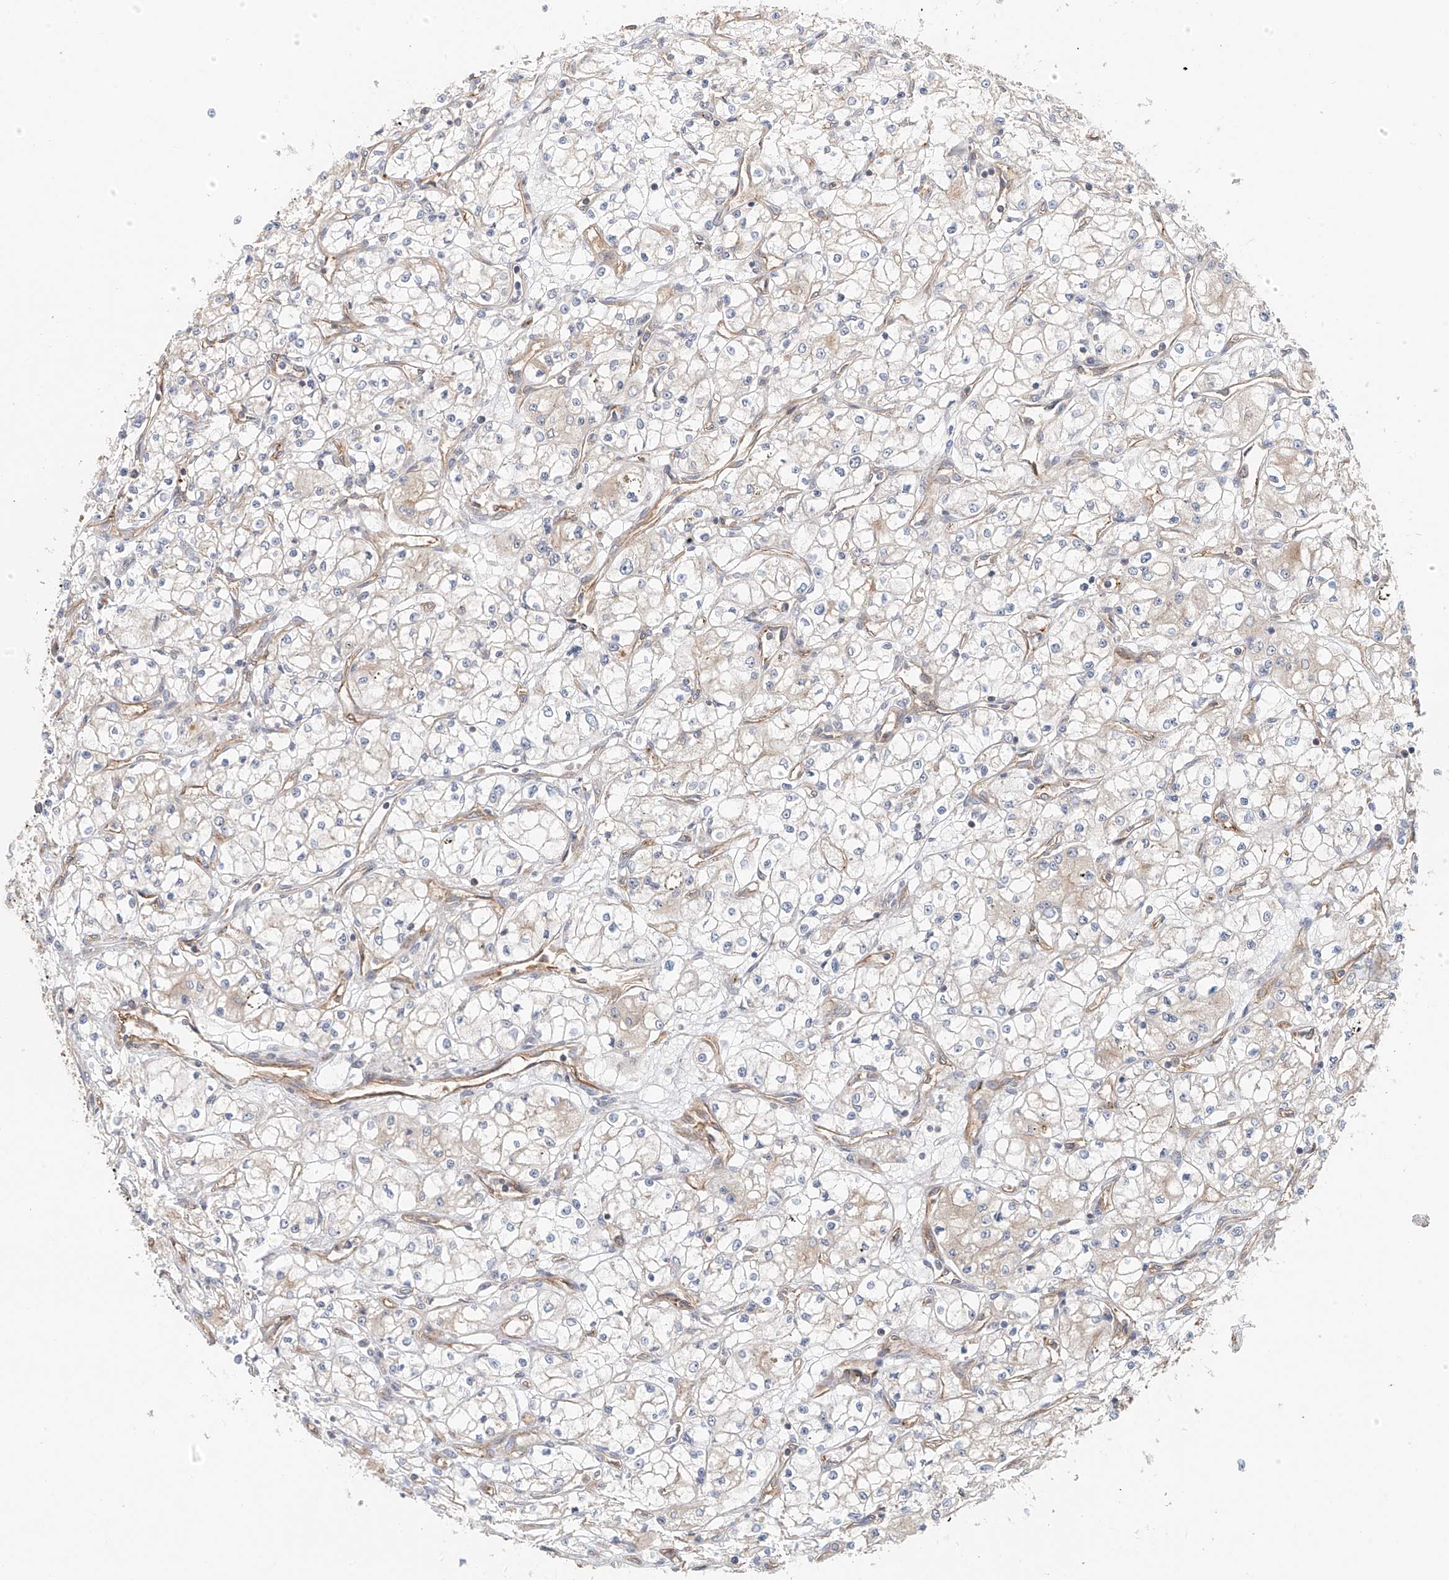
{"staining": {"intensity": "negative", "quantity": "none", "location": "none"}, "tissue": "renal cancer", "cell_type": "Tumor cells", "image_type": "cancer", "snomed": [{"axis": "morphology", "description": "Adenocarcinoma, NOS"}, {"axis": "topography", "description": "Kidney"}], "caption": "Tumor cells show no significant positivity in renal cancer.", "gene": "FRYL", "patient": {"sex": "male", "age": 59}}